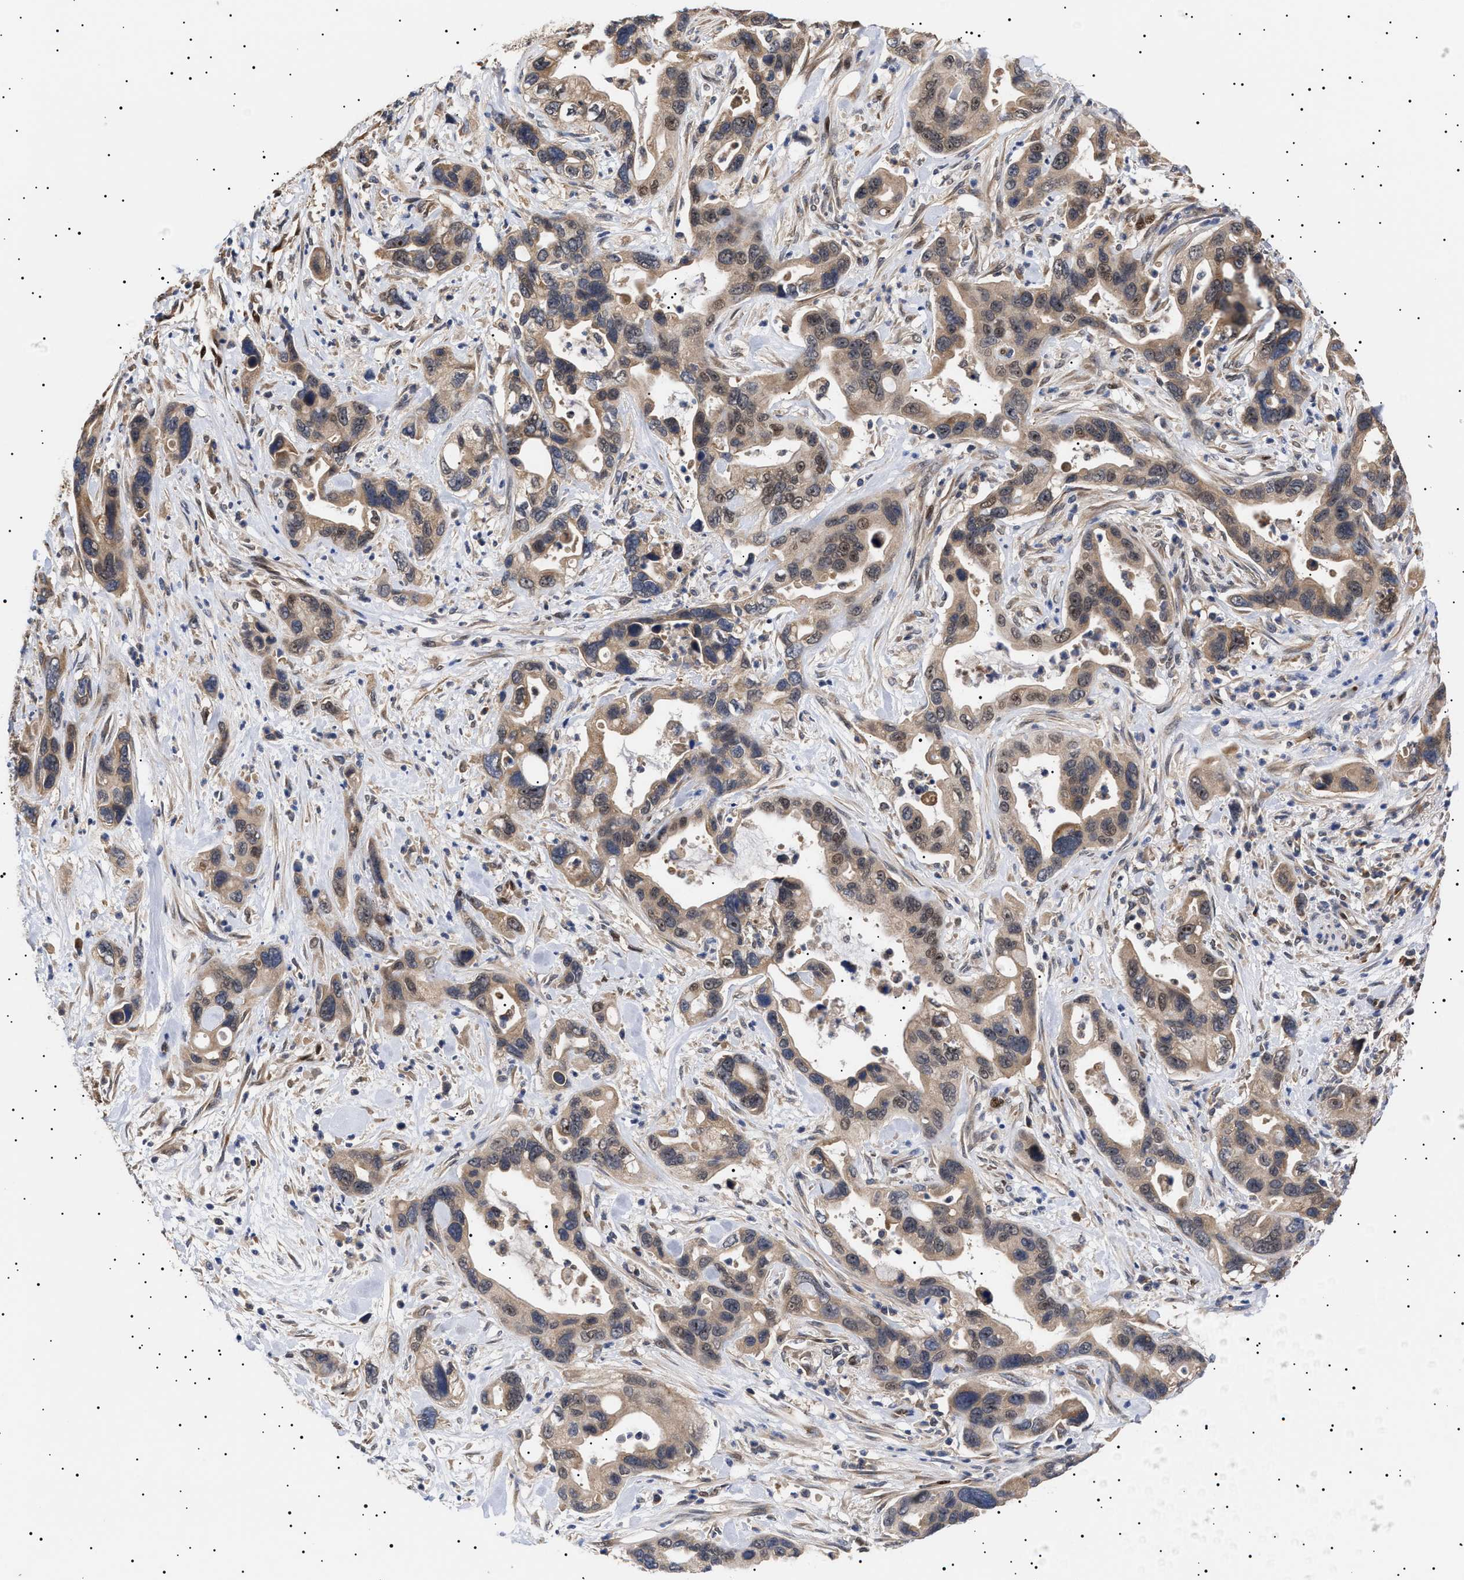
{"staining": {"intensity": "moderate", "quantity": ">75%", "location": "cytoplasmic/membranous,nuclear"}, "tissue": "pancreatic cancer", "cell_type": "Tumor cells", "image_type": "cancer", "snomed": [{"axis": "morphology", "description": "Adenocarcinoma, NOS"}, {"axis": "topography", "description": "Pancreas"}], "caption": "The immunohistochemical stain labels moderate cytoplasmic/membranous and nuclear positivity in tumor cells of adenocarcinoma (pancreatic) tissue.", "gene": "KRBA1", "patient": {"sex": "female", "age": 70}}